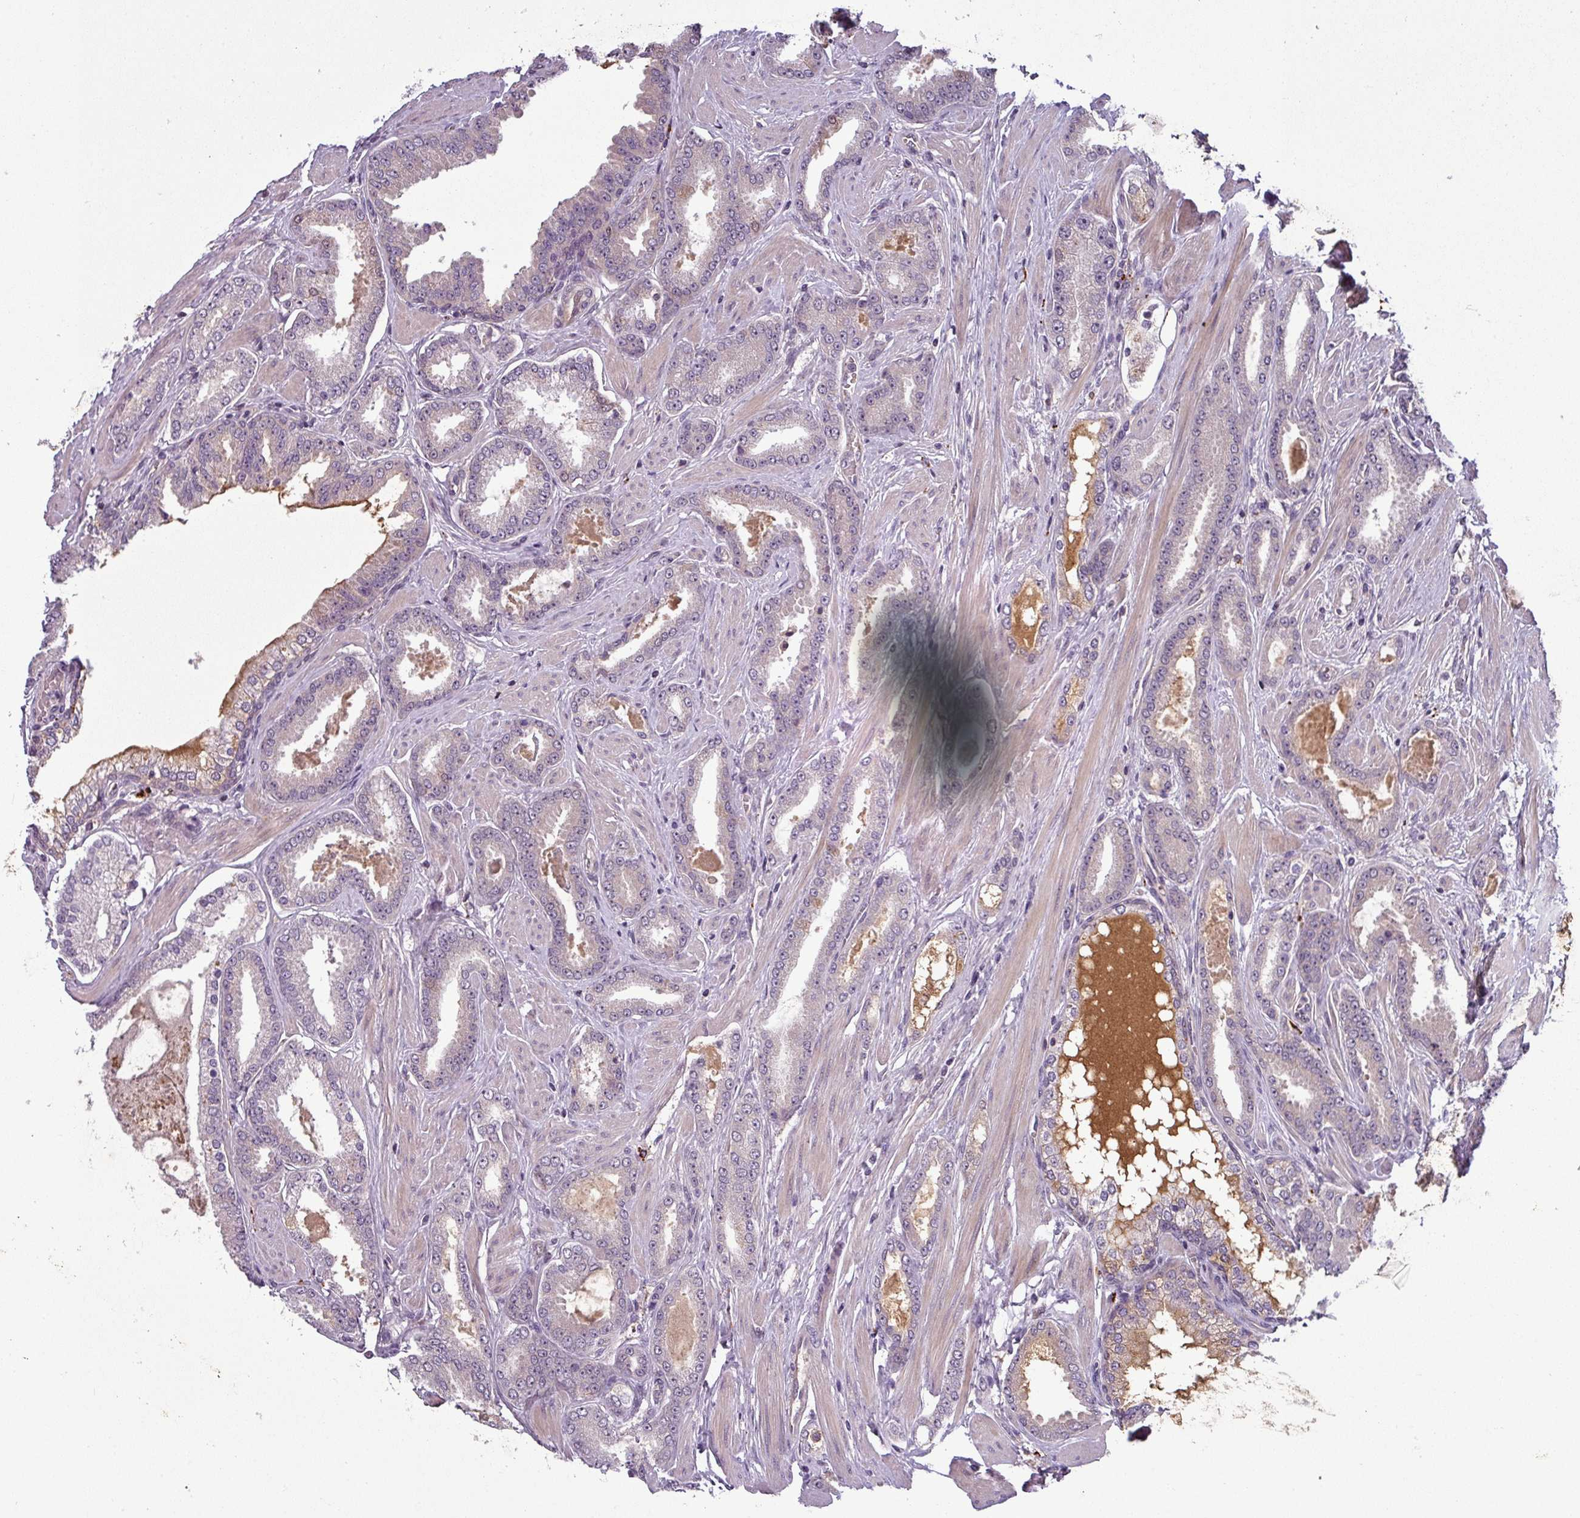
{"staining": {"intensity": "negative", "quantity": "none", "location": "none"}, "tissue": "prostate cancer", "cell_type": "Tumor cells", "image_type": "cancer", "snomed": [{"axis": "morphology", "description": "Adenocarcinoma, Low grade"}, {"axis": "topography", "description": "Prostate"}], "caption": "Tumor cells show no significant protein positivity in prostate cancer (low-grade adenocarcinoma).", "gene": "PUS1", "patient": {"sex": "male", "age": 42}}